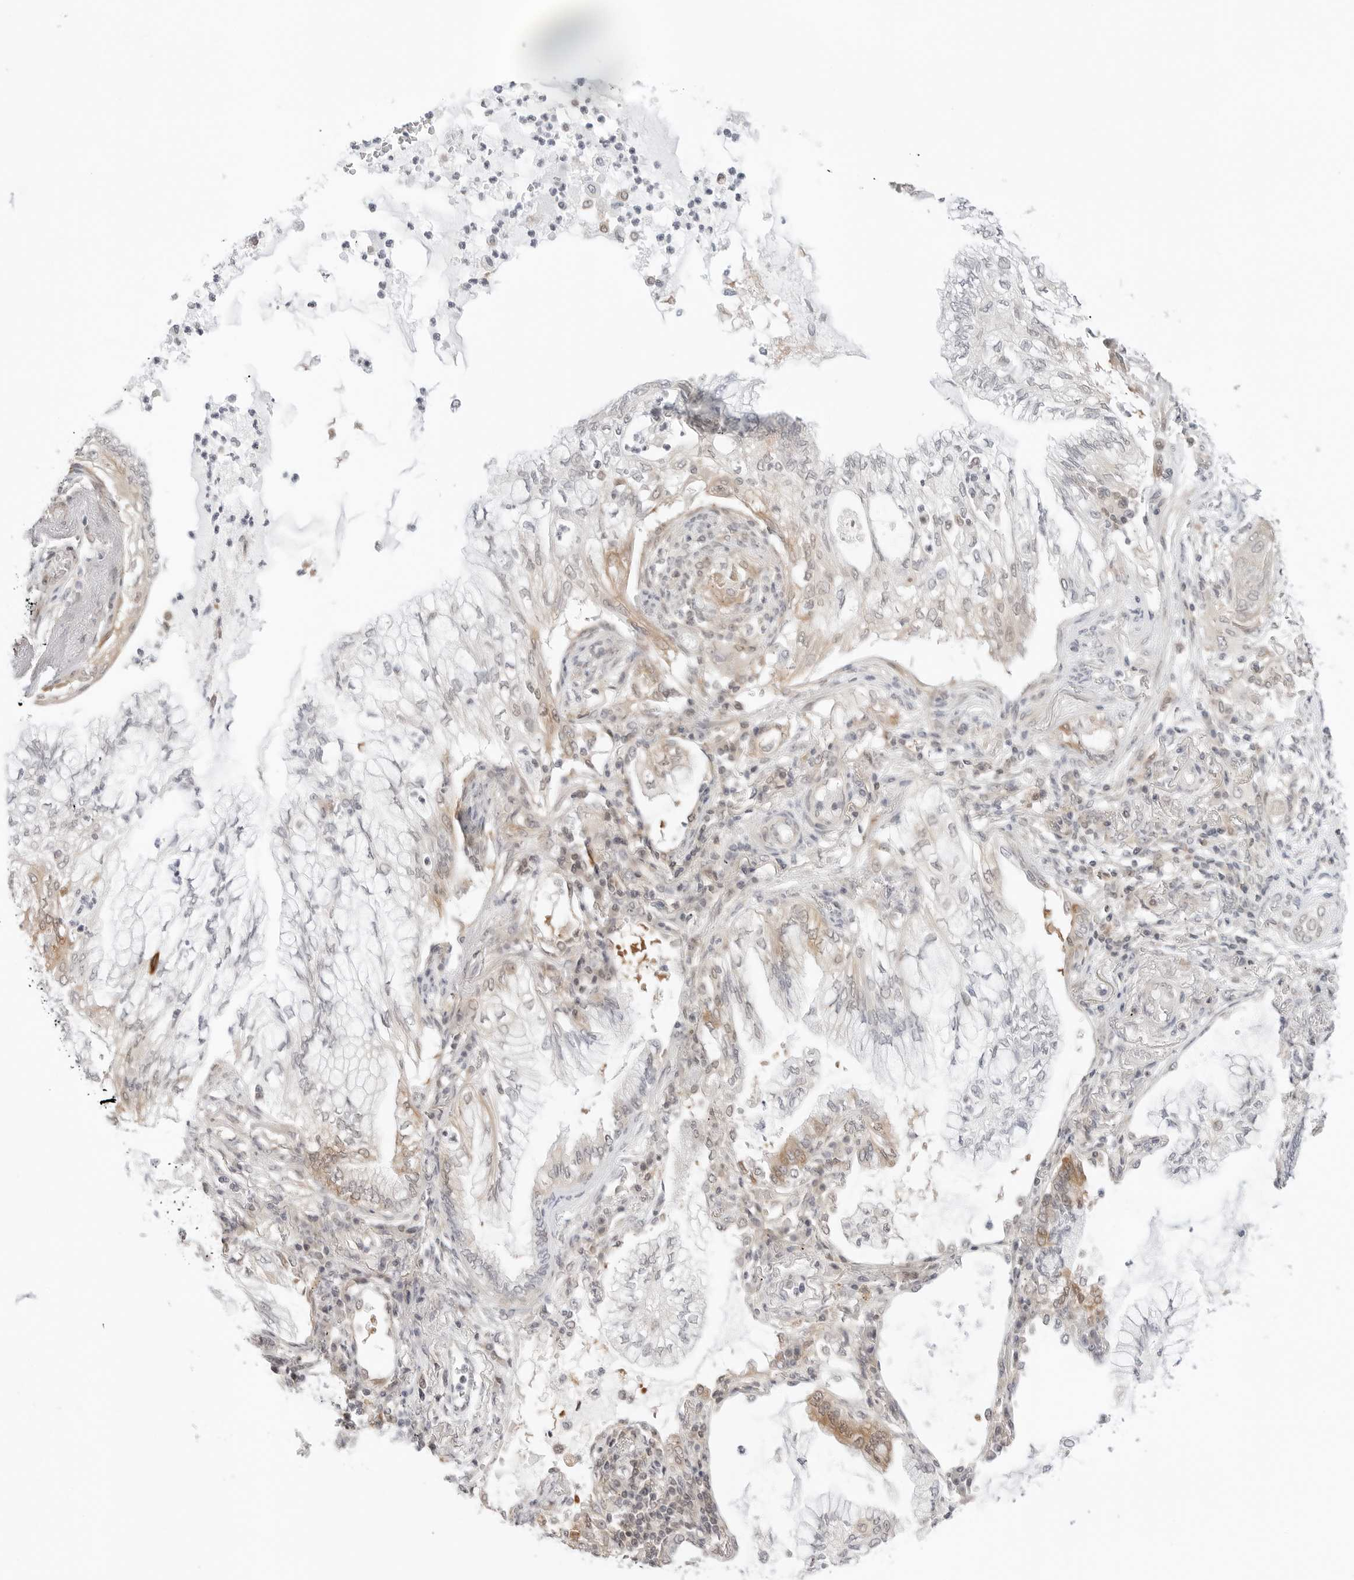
{"staining": {"intensity": "weak", "quantity": "<25%", "location": "cytoplasmic/membranous"}, "tissue": "lung cancer", "cell_type": "Tumor cells", "image_type": "cancer", "snomed": [{"axis": "morphology", "description": "Adenocarcinoma, NOS"}, {"axis": "topography", "description": "Lung"}], "caption": "This is a micrograph of immunohistochemistry (IHC) staining of lung cancer, which shows no expression in tumor cells. (DAB (3,3'-diaminobenzidine) IHC, high magnification).", "gene": "NUDC", "patient": {"sex": "female", "age": 70}}